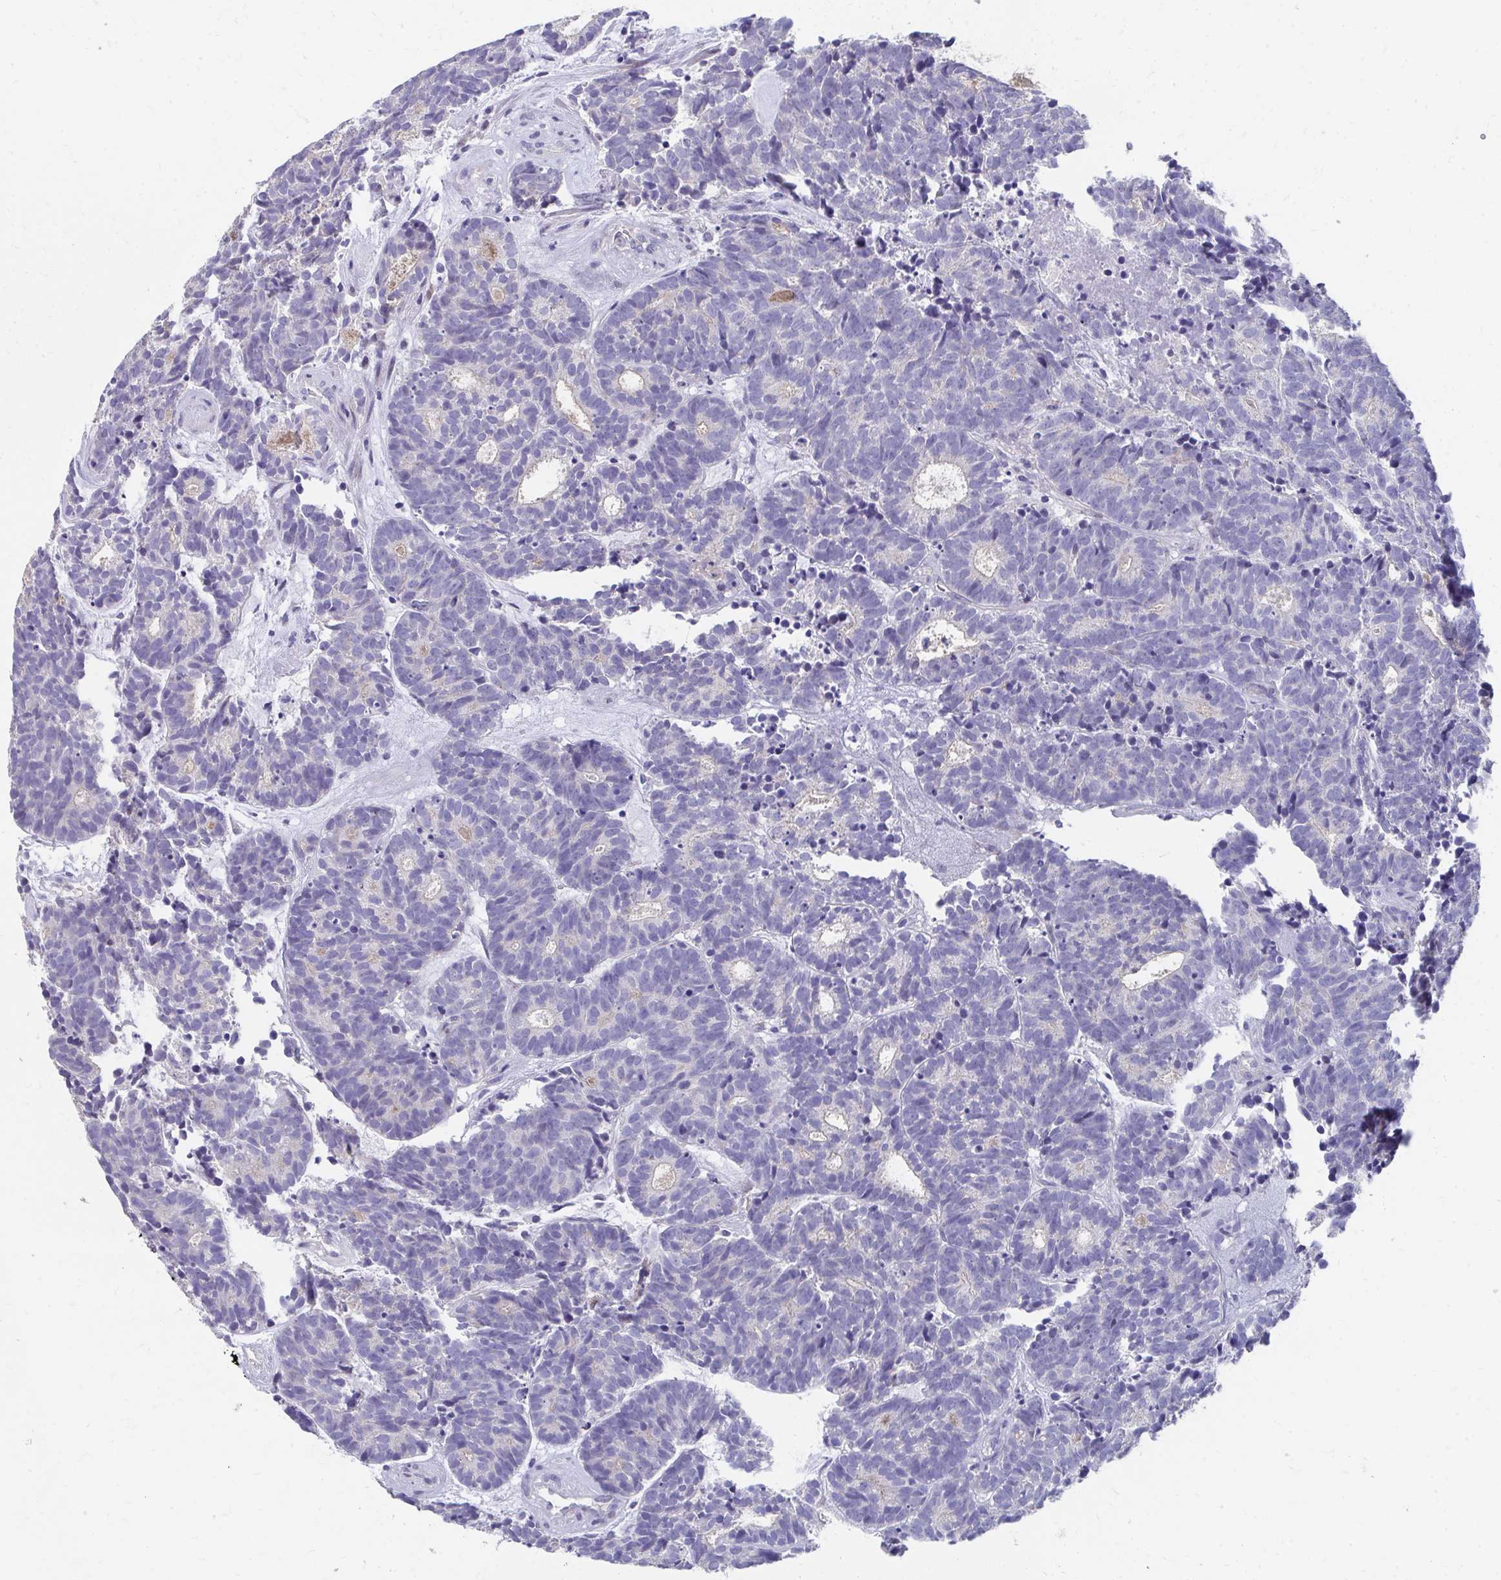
{"staining": {"intensity": "negative", "quantity": "none", "location": "none"}, "tissue": "head and neck cancer", "cell_type": "Tumor cells", "image_type": "cancer", "snomed": [{"axis": "morphology", "description": "Adenocarcinoma, NOS"}, {"axis": "topography", "description": "Head-Neck"}], "caption": "The image demonstrates no significant positivity in tumor cells of head and neck adenocarcinoma.", "gene": "TMPRSS2", "patient": {"sex": "female", "age": 81}}